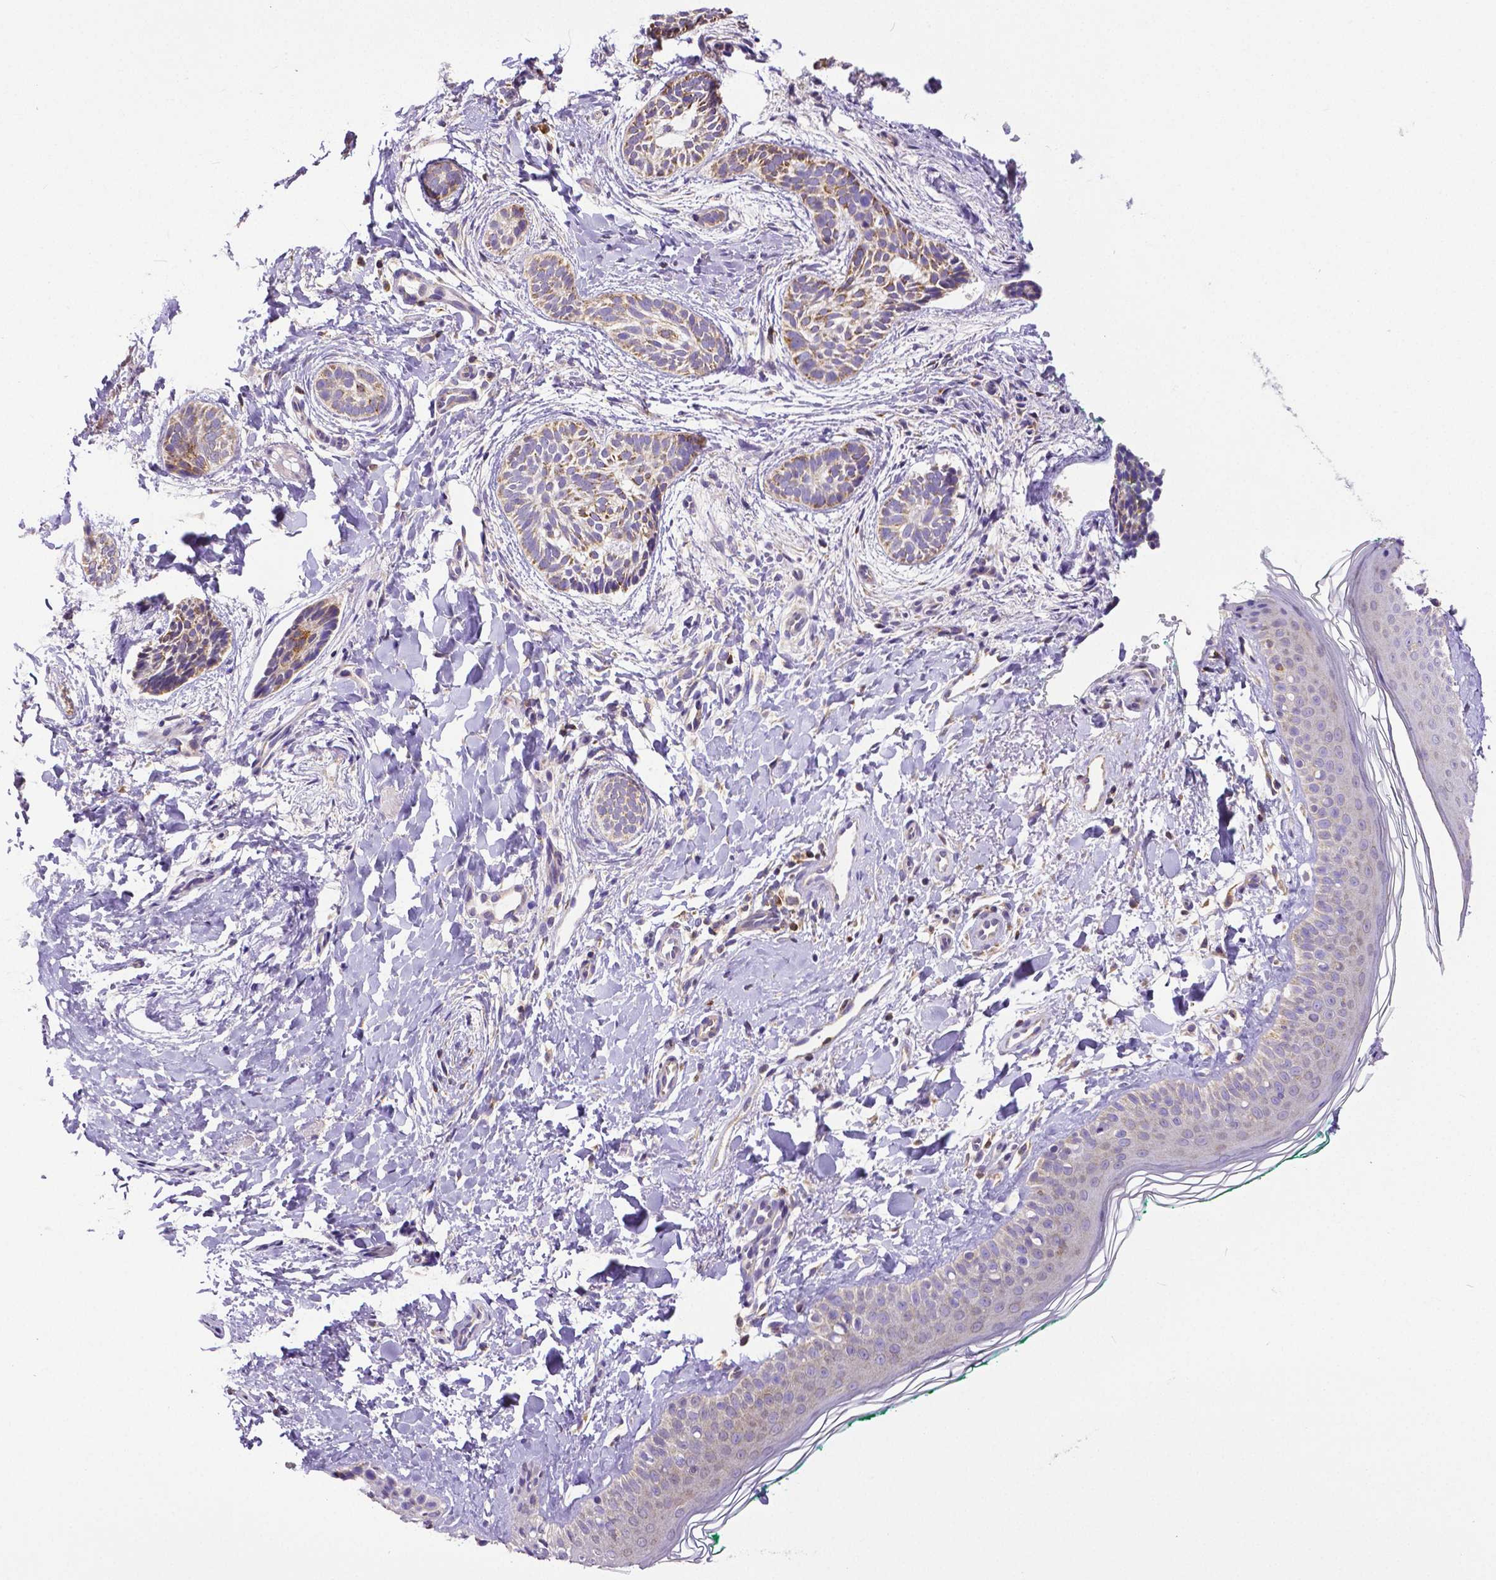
{"staining": {"intensity": "negative", "quantity": "none", "location": "none"}, "tissue": "skin cancer", "cell_type": "Tumor cells", "image_type": "cancer", "snomed": [{"axis": "morphology", "description": "Basal cell carcinoma"}, {"axis": "topography", "description": "Skin"}], "caption": "This is an immunohistochemistry micrograph of skin cancer (basal cell carcinoma). There is no positivity in tumor cells.", "gene": "MCL1", "patient": {"sex": "male", "age": 63}}